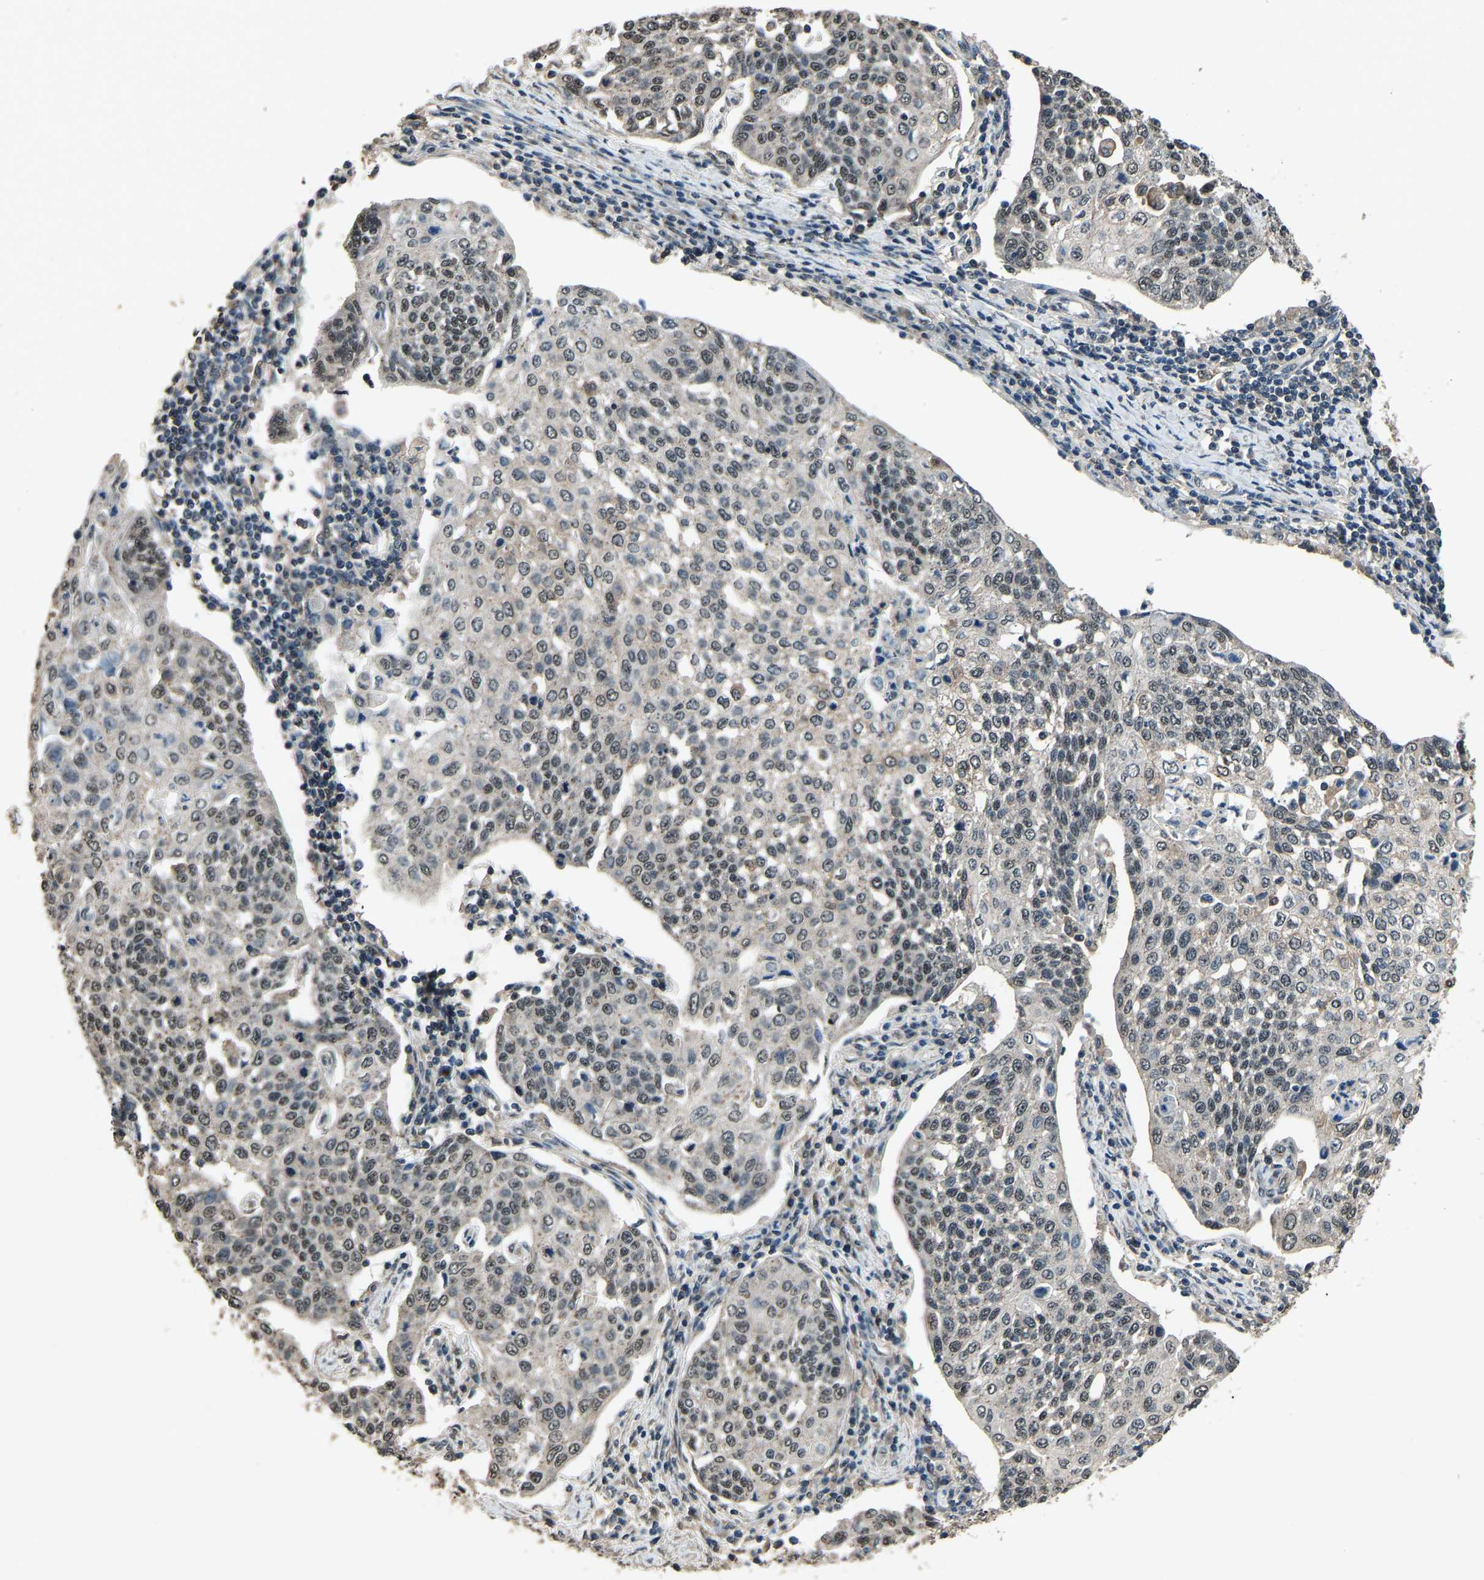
{"staining": {"intensity": "weak", "quantity": ">75%", "location": "nuclear"}, "tissue": "cervical cancer", "cell_type": "Tumor cells", "image_type": "cancer", "snomed": [{"axis": "morphology", "description": "Squamous cell carcinoma, NOS"}, {"axis": "topography", "description": "Cervix"}], "caption": "IHC staining of cervical cancer, which reveals low levels of weak nuclear expression in approximately >75% of tumor cells indicating weak nuclear protein staining. The staining was performed using DAB (3,3'-diaminobenzidine) (brown) for protein detection and nuclei were counterstained in hematoxylin (blue).", "gene": "TOX4", "patient": {"sex": "female", "age": 34}}